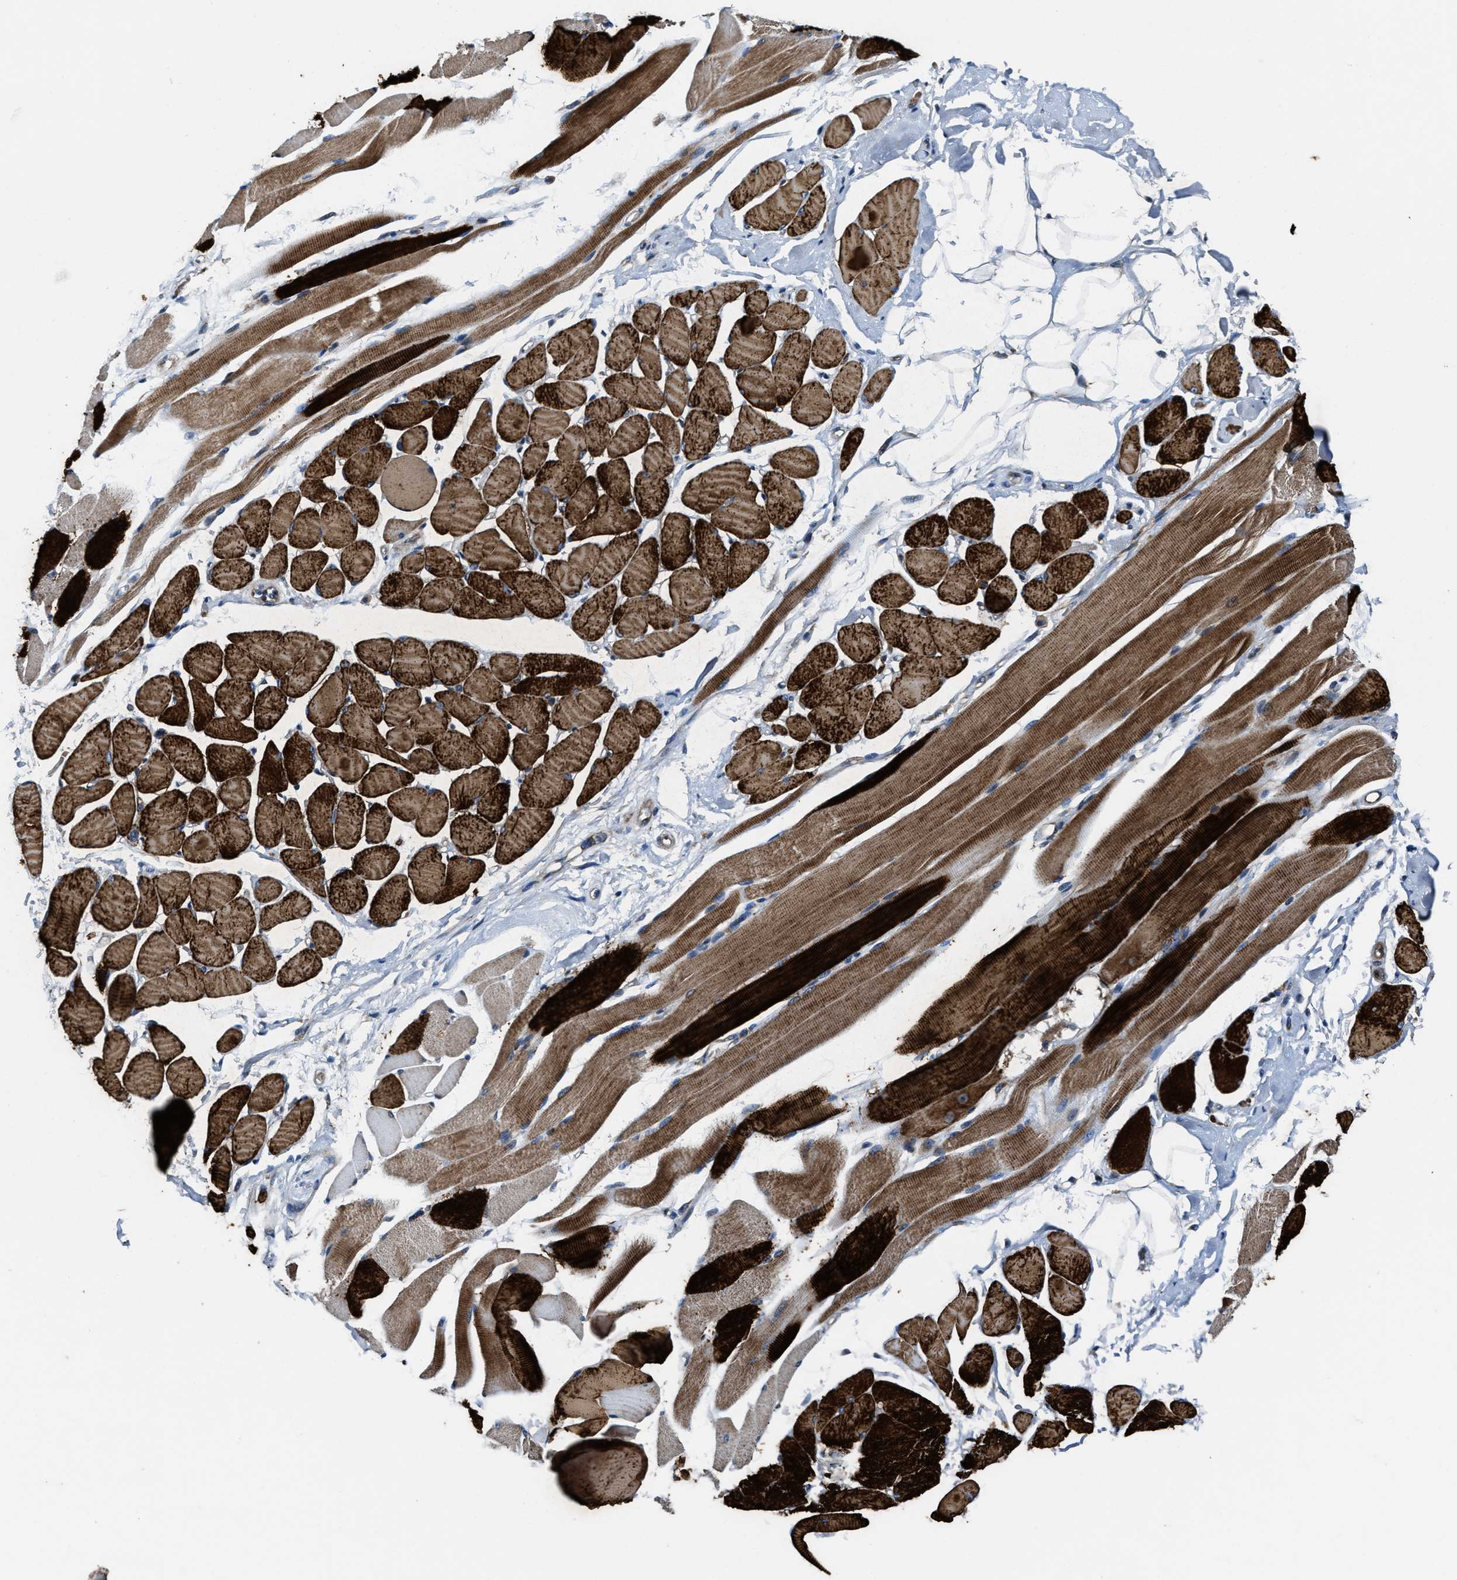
{"staining": {"intensity": "strong", "quantity": ">75%", "location": "cytoplasmic/membranous"}, "tissue": "skeletal muscle", "cell_type": "Myocytes", "image_type": "normal", "snomed": [{"axis": "morphology", "description": "Normal tissue, NOS"}, {"axis": "topography", "description": "Skeletal muscle"}, {"axis": "topography", "description": "Peripheral nerve tissue"}], "caption": "This image shows IHC staining of benign skeletal muscle, with high strong cytoplasmic/membranous expression in about >75% of myocytes.", "gene": "PTAR1", "patient": {"sex": "female", "age": 84}}